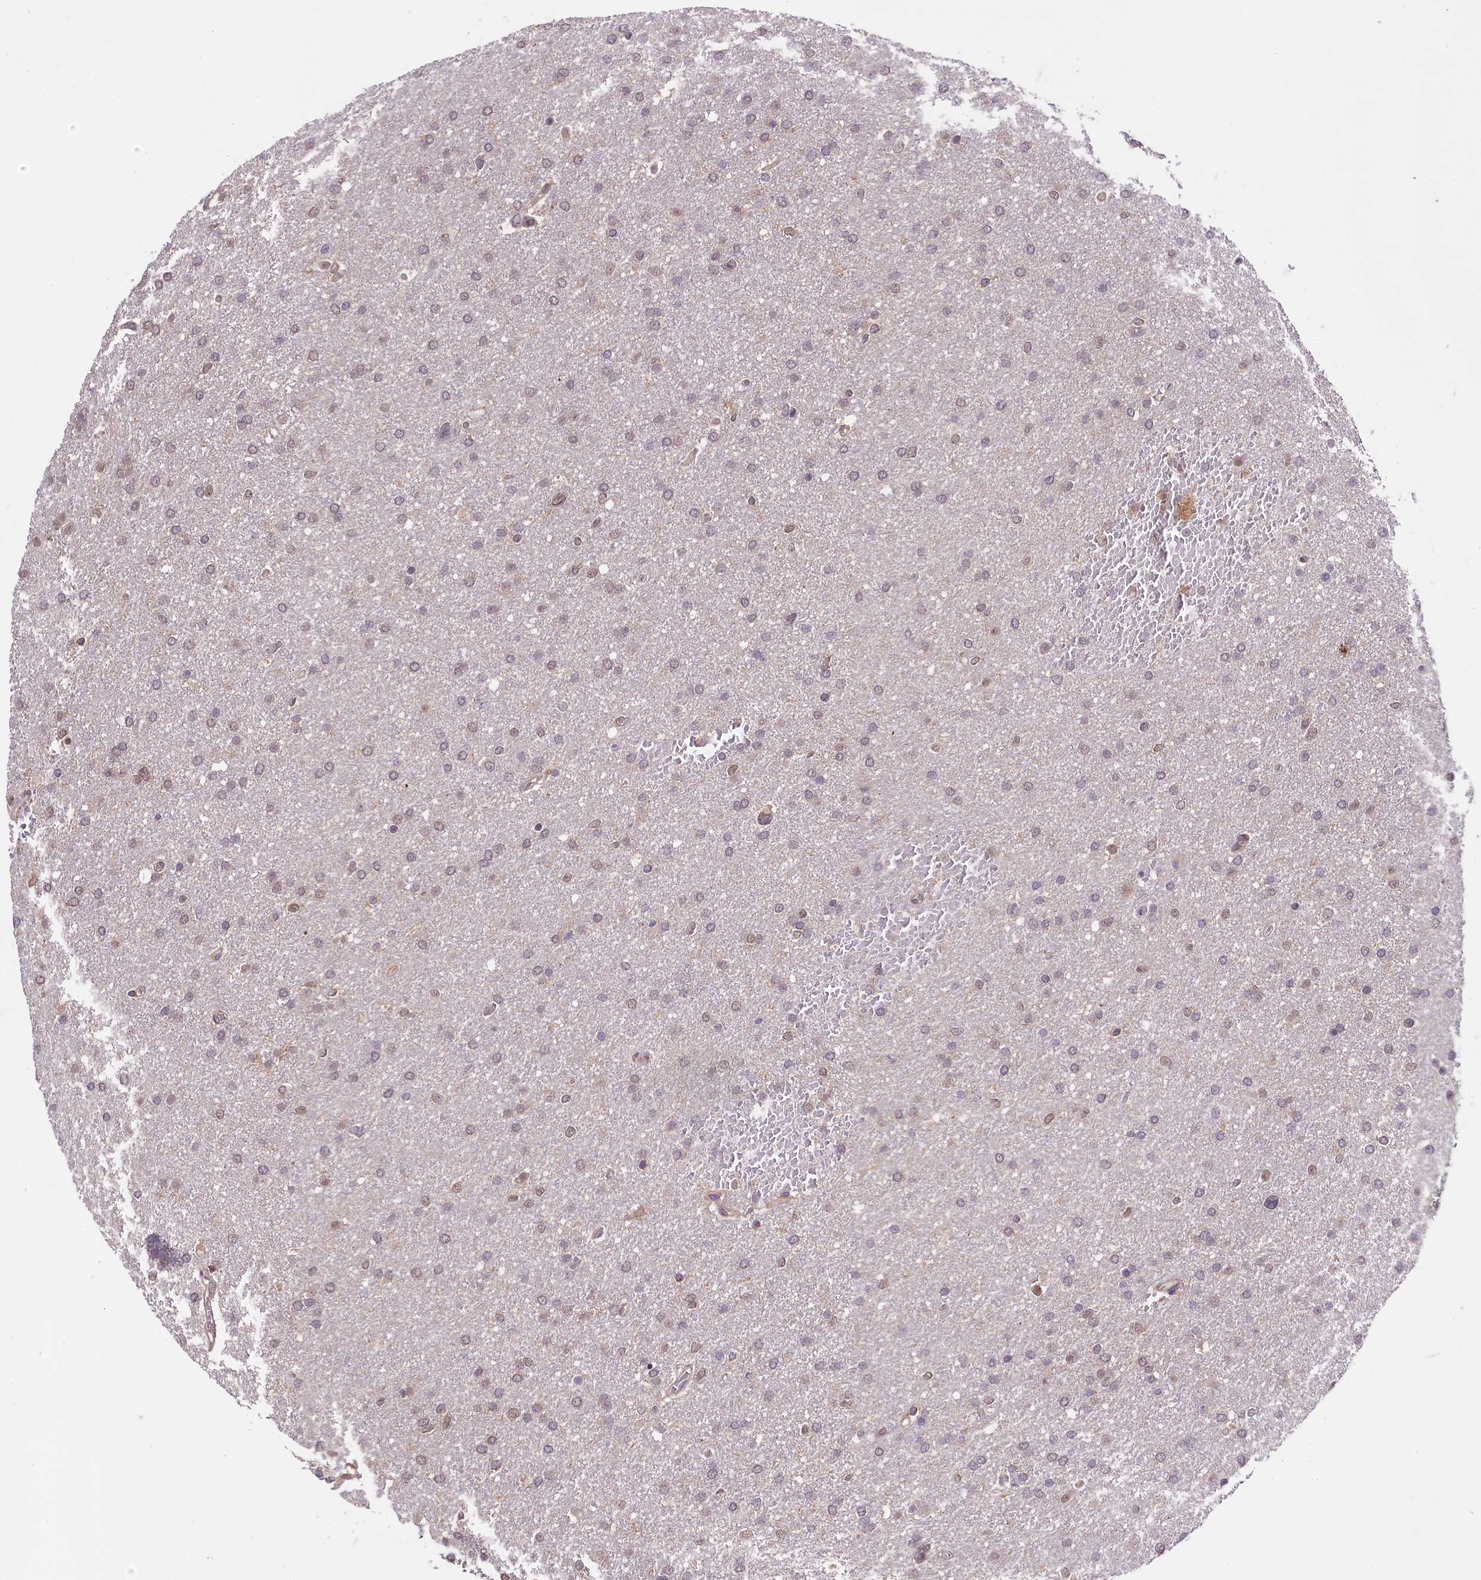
{"staining": {"intensity": "weak", "quantity": "25%-75%", "location": "nuclear"}, "tissue": "glioma", "cell_type": "Tumor cells", "image_type": "cancer", "snomed": [{"axis": "morphology", "description": "Glioma, malignant, High grade"}, {"axis": "topography", "description": "Cerebral cortex"}], "caption": "Immunohistochemistry (IHC) (DAB) staining of human malignant high-grade glioma displays weak nuclear protein positivity in approximately 25%-75% of tumor cells. Using DAB (3,3'-diaminobenzidine) (brown) and hematoxylin (blue) stains, captured at high magnification using brightfield microscopy.", "gene": "SKIDA1", "patient": {"sex": "female", "age": 36}}